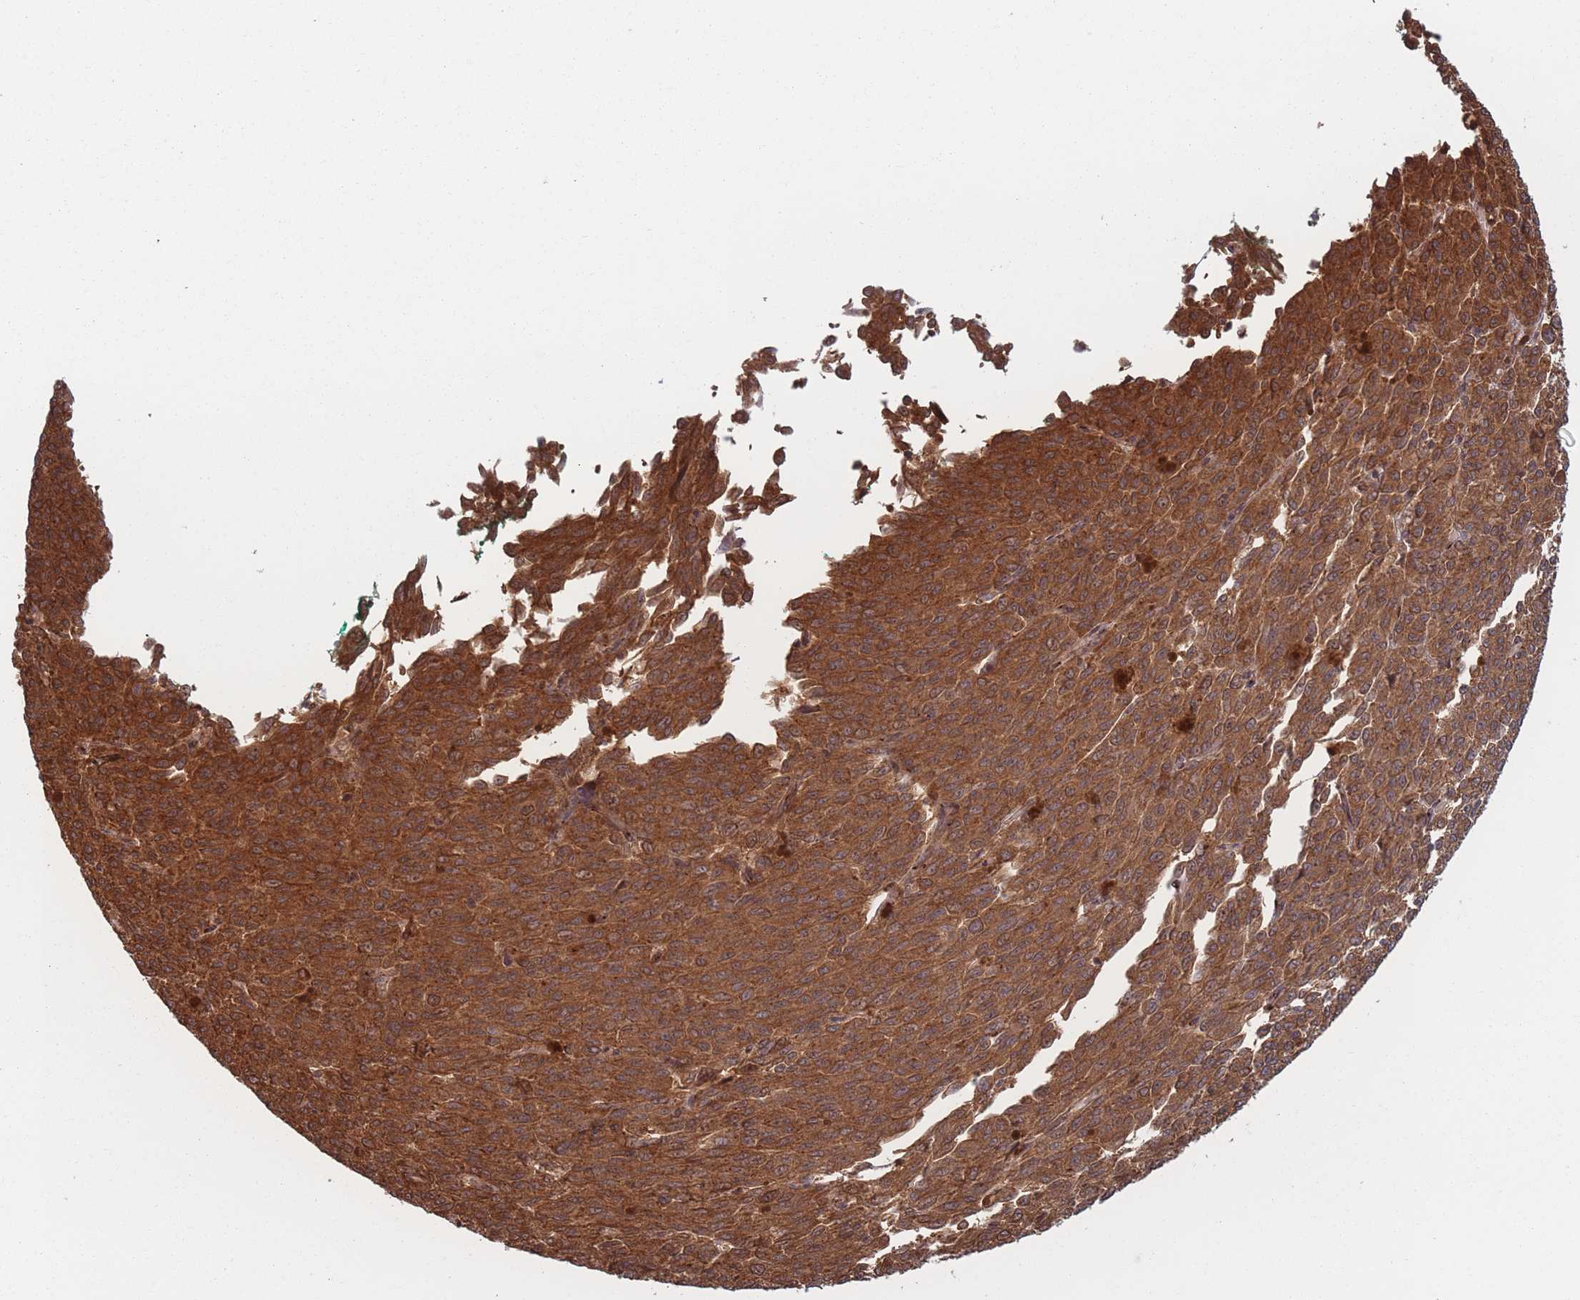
{"staining": {"intensity": "strong", "quantity": ">75%", "location": "cytoplasmic/membranous"}, "tissue": "melanoma", "cell_type": "Tumor cells", "image_type": "cancer", "snomed": [{"axis": "morphology", "description": "Malignant melanoma, NOS"}, {"axis": "topography", "description": "Skin"}], "caption": "An image showing strong cytoplasmic/membranous expression in about >75% of tumor cells in malignant melanoma, as visualized by brown immunohistochemical staining.", "gene": "PODXL2", "patient": {"sex": "female", "age": 52}}